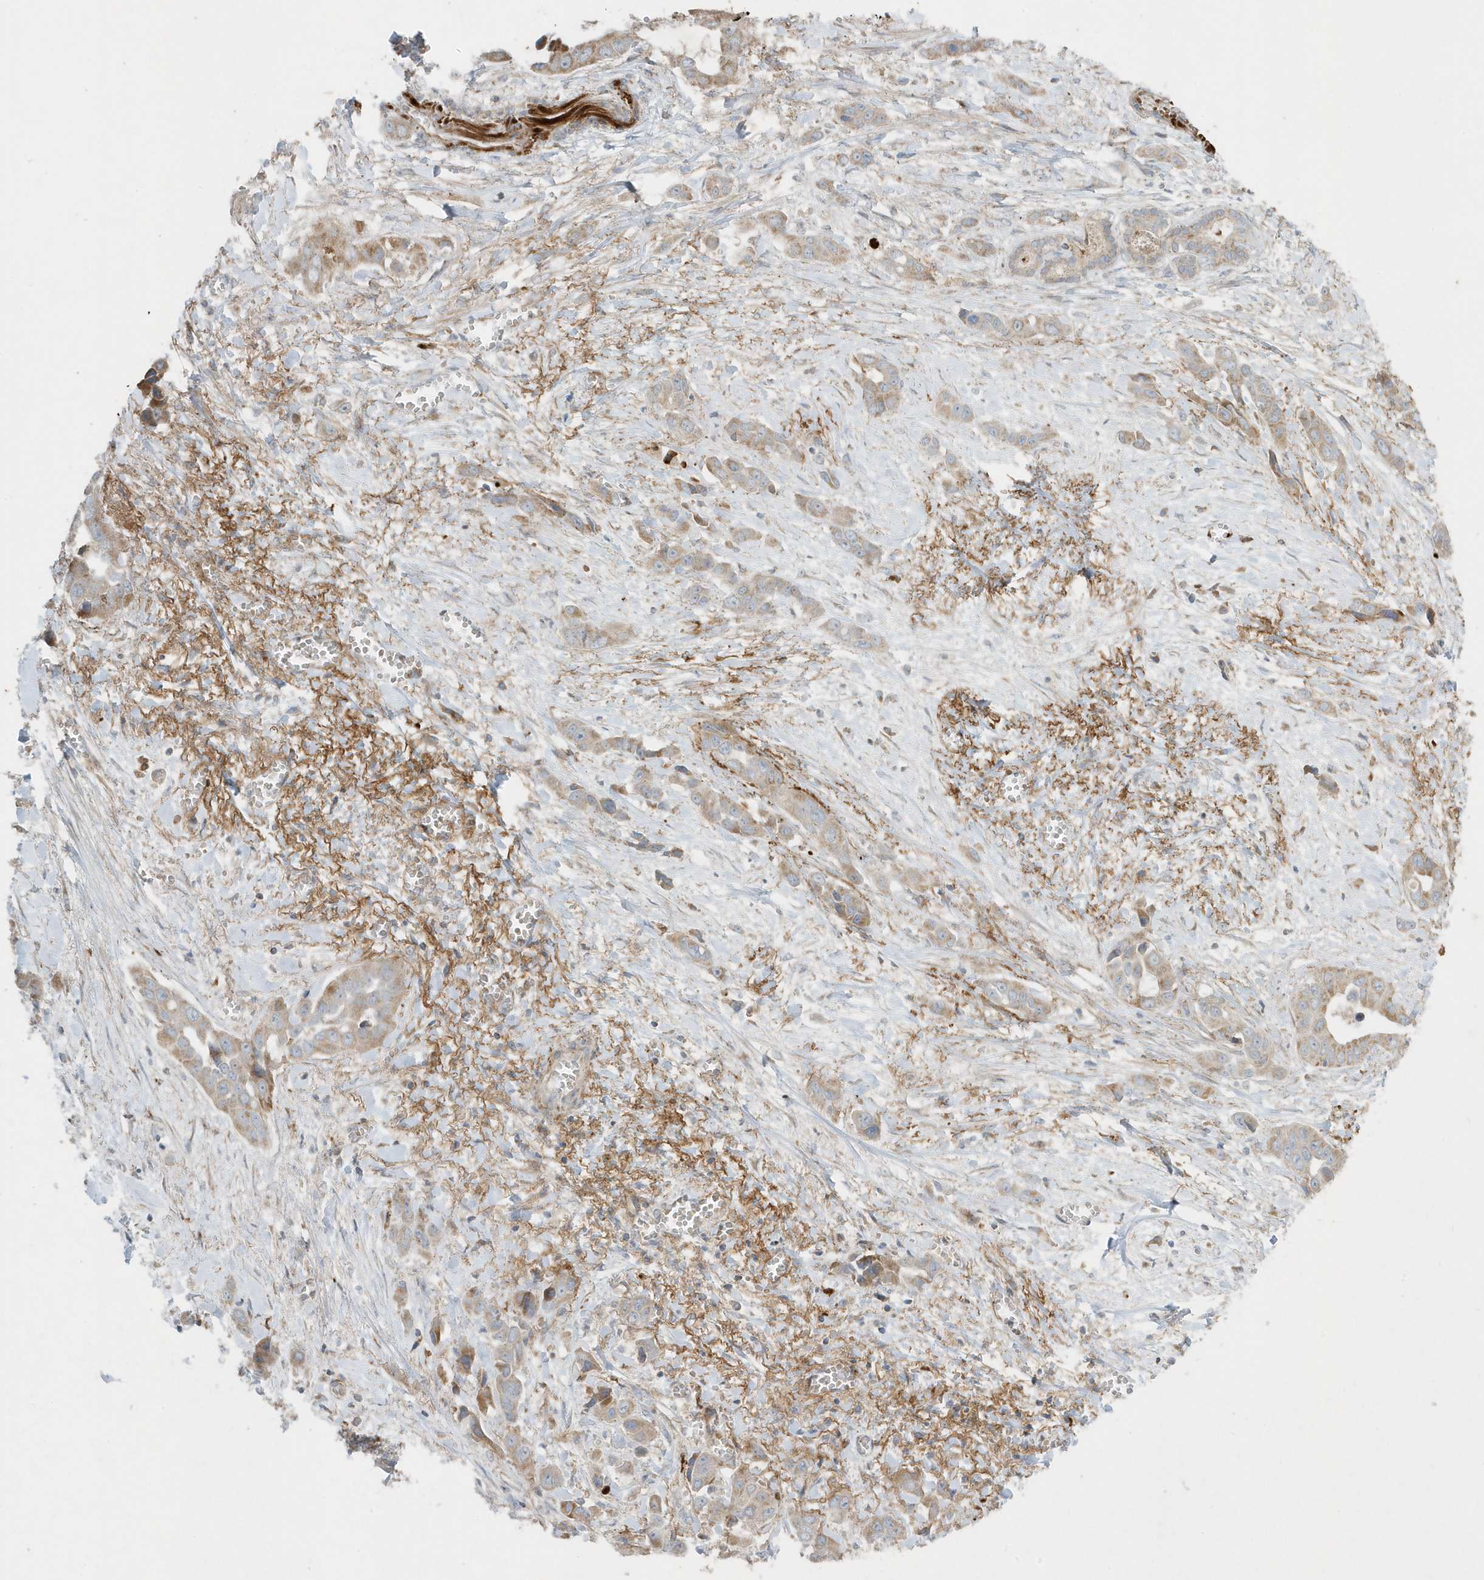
{"staining": {"intensity": "weak", "quantity": "25%-75%", "location": "cytoplasmic/membranous"}, "tissue": "liver cancer", "cell_type": "Tumor cells", "image_type": "cancer", "snomed": [{"axis": "morphology", "description": "Cholangiocarcinoma"}, {"axis": "topography", "description": "Liver"}], "caption": "Weak cytoplasmic/membranous protein expression is appreciated in approximately 25%-75% of tumor cells in liver cancer.", "gene": "SLC38A2", "patient": {"sex": "female", "age": 52}}